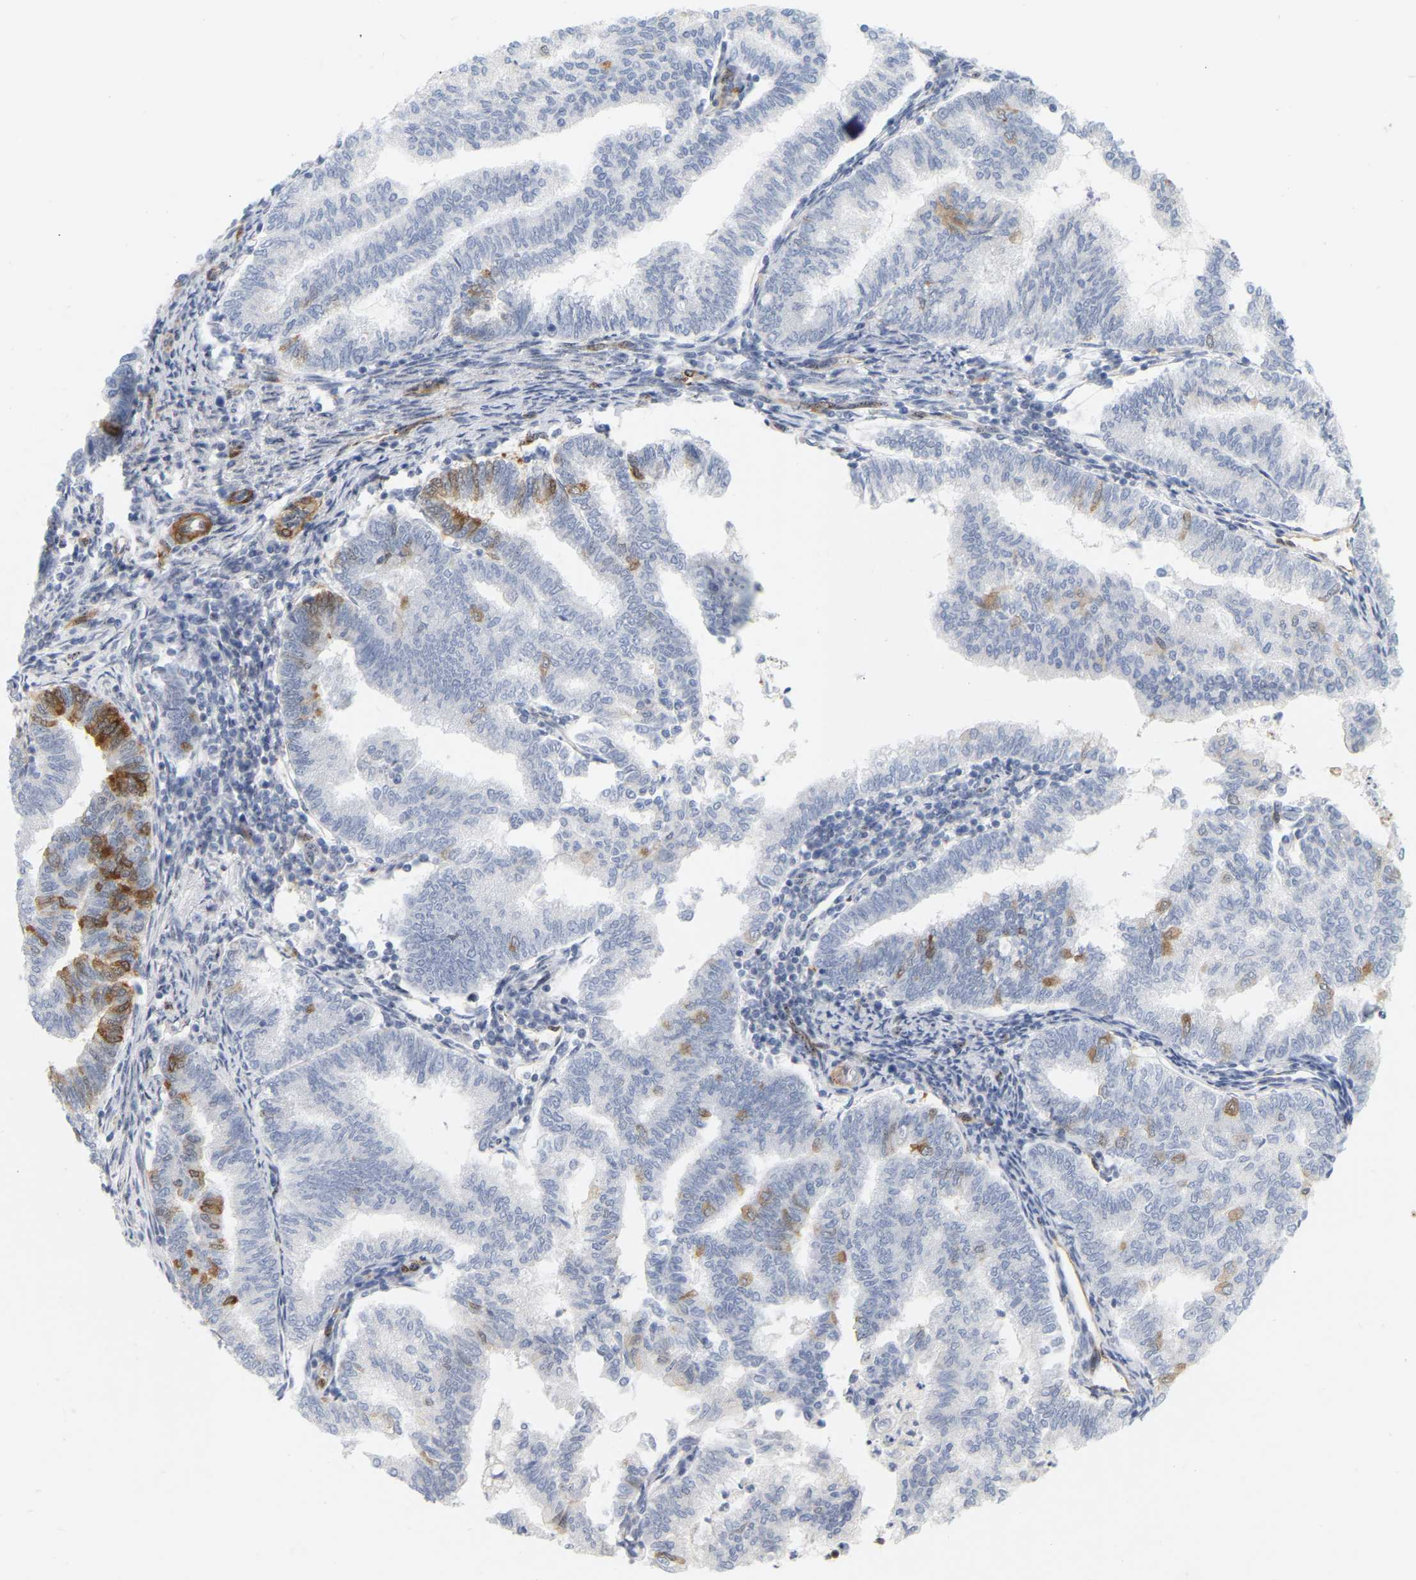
{"staining": {"intensity": "strong", "quantity": "<25%", "location": "cytoplasmic/membranous"}, "tissue": "endometrial cancer", "cell_type": "Tumor cells", "image_type": "cancer", "snomed": [{"axis": "morphology", "description": "Polyp, NOS"}, {"axis": "morphology", "description": "Adenocarcinoma, NOS"}, {"axis": "morphology", "description": "Adenoma, NOS"}, {"axis": "topography", "description": "Endometrium"}], "caption": "An image of human endometrial cancer (adenoma) stained for a protein shows strong cytoplasmic/membranous brown staining in tumor cells.", "gene": "RAPH1", "patient": {"sex": "female", "age": 79}}